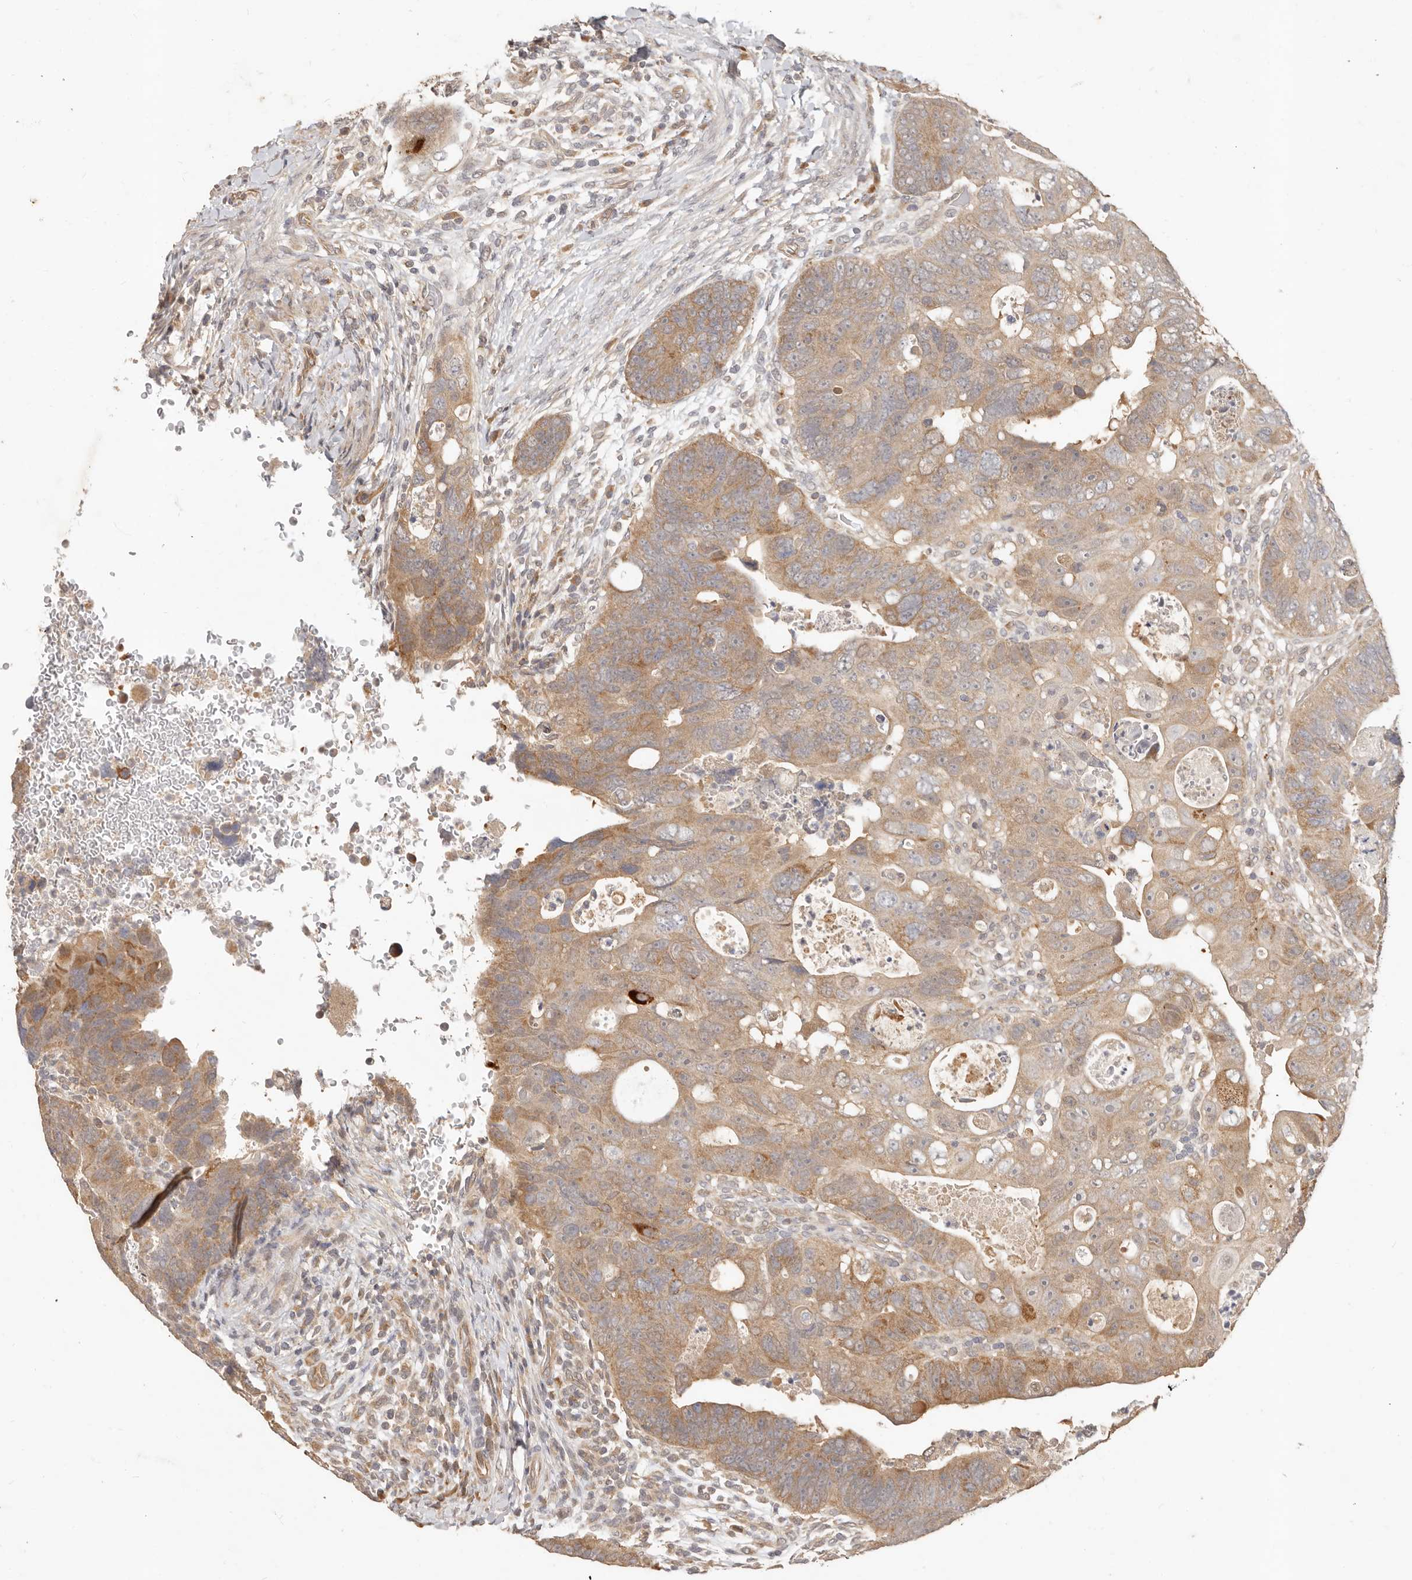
{"staining": {"intensity": "moderate", "quantity": ">75%", "location": "cytoplasmic/membranous"}, "tissue": "colorectal cancer", "cell_type": "Tumor cells", "image_type": "cancer", "snomed": [{"axis": "morphology", "description": "Adenocarcinoma, NOS"}, {"axis": "topography", "description": "Rectum"}], "caption": "Brown immunohistochemical staining in human colorectal adenocarcinoma reveals moderate cytoplasmic/membranous expression in about >75% of tumor cells. Ihc stains the protein in brown and the nuclei are stained blue.", "gene": "MTFR2", "patient": {"sex": "male", "age": 59}}